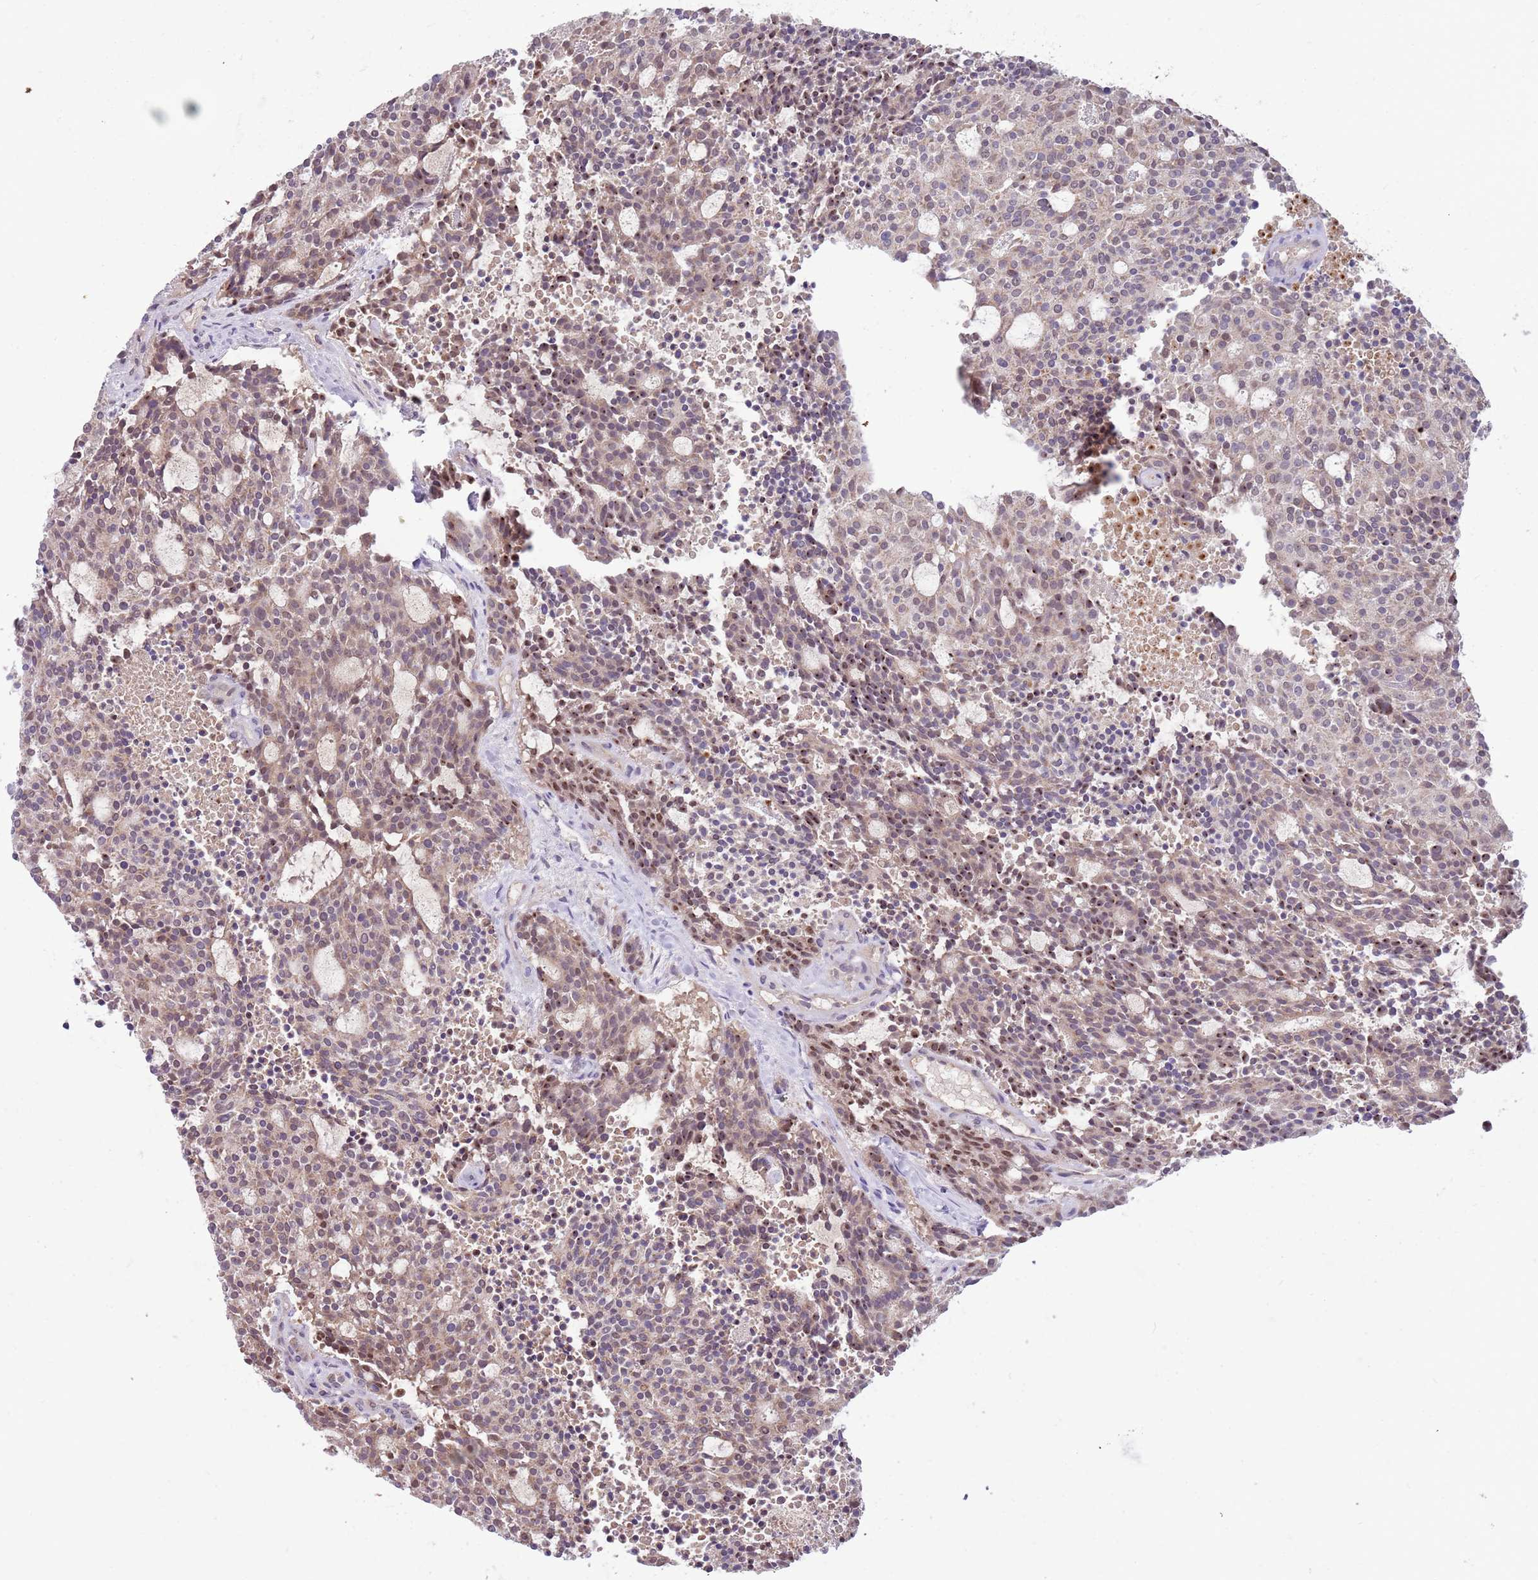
{"staining": {"intensity": "moderate", "quantity": ">75%", "location": "cytoplasmic/membranous,nuclear"}, "tissue": "carcinoid", "cell_type": "Tumor cells", "image_type": "cancer", "snomed": [{"axis": "morphology", "description": "Carcinoid, malignant, NOS"}, {"axis": "topography", "description": "Pancreas"}], "caption": "This histopathology image demonstrates carcinoid (malignant) stained with immunohistochemistry (IHC) to label a protein in brown. The cytoplasmic/membranous and nuclear of tumor cells show moderate positivity for the protein. Nuclei are counter-stained blue.", "gene": "NBPF6", "patient": {"sex": "female", "age": 54}}